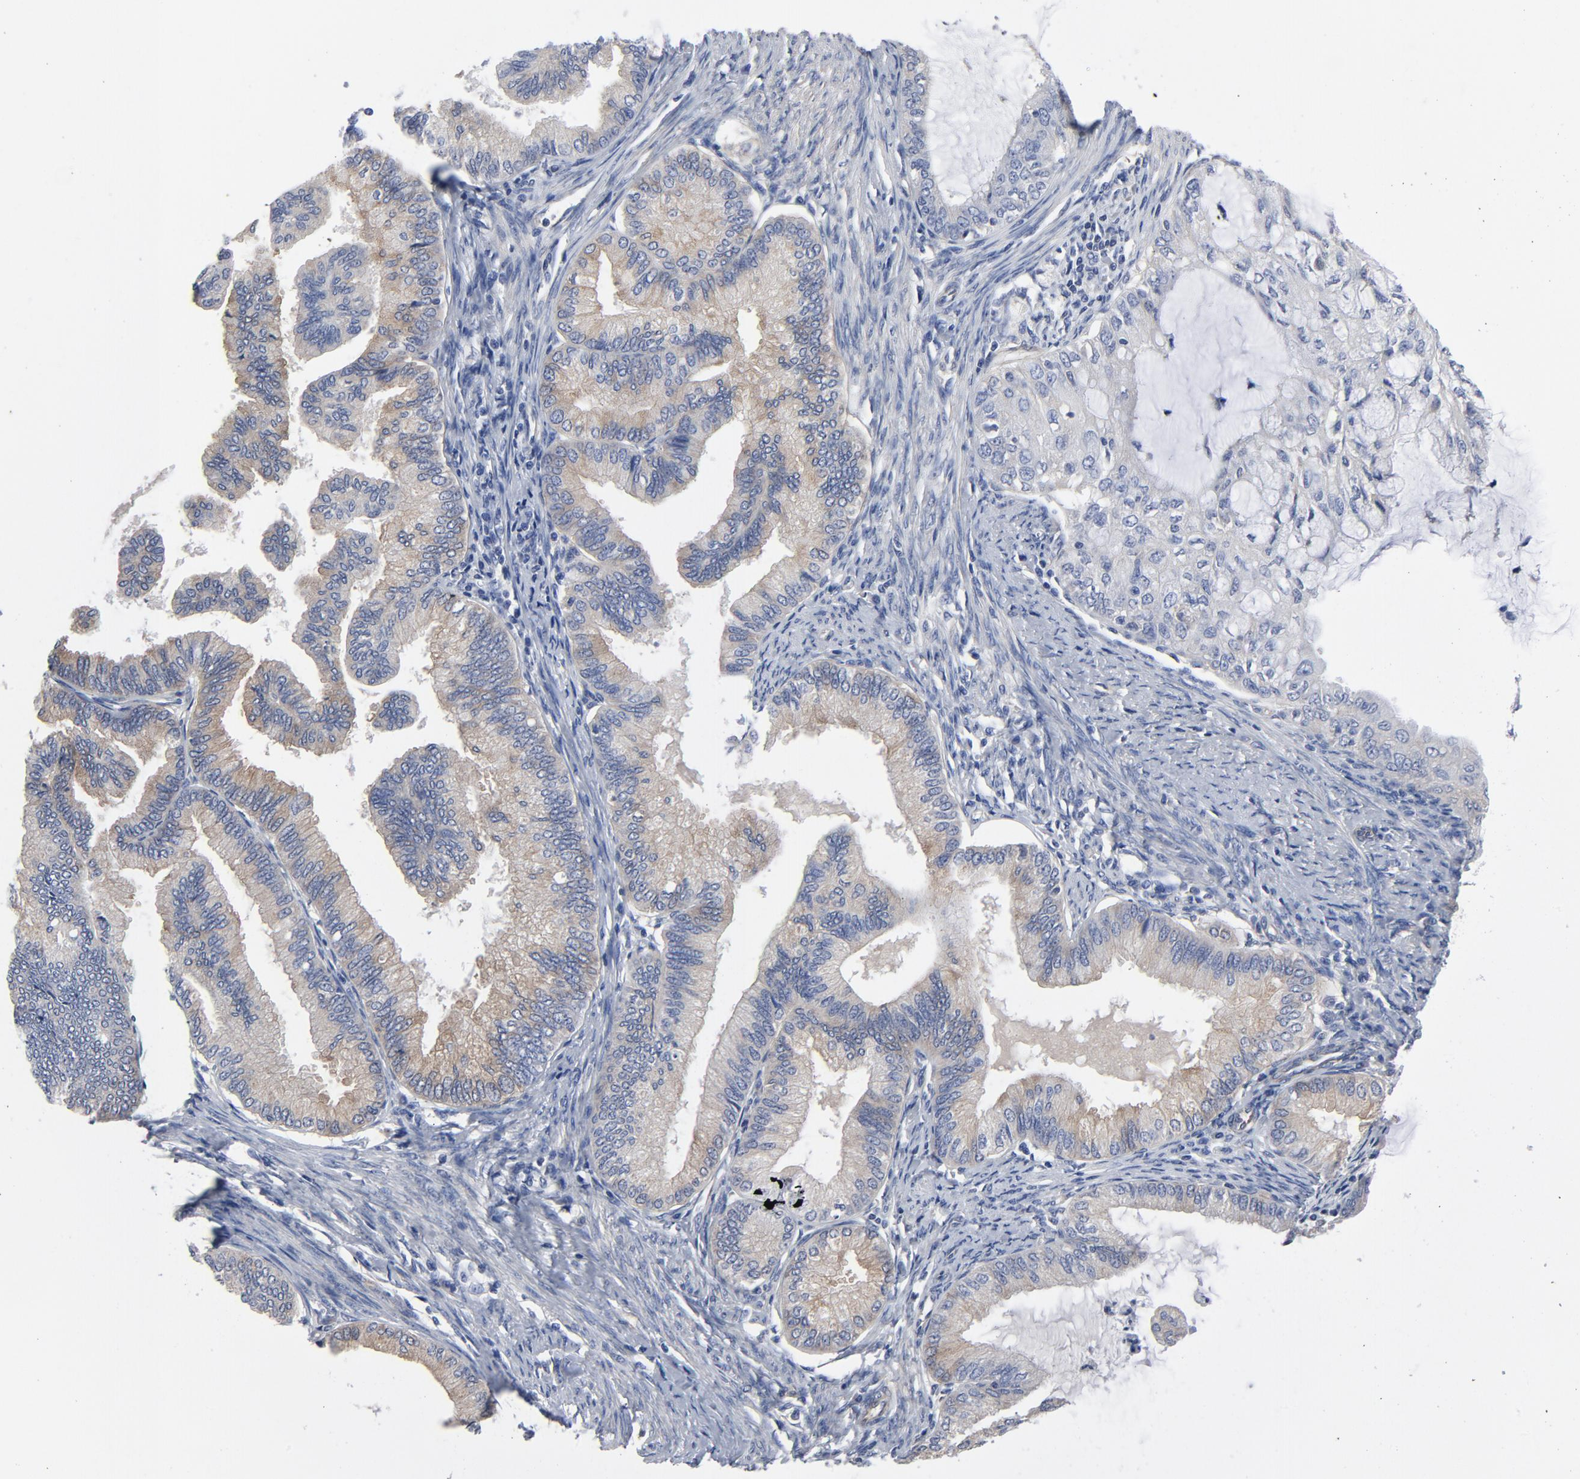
{"staining": {"intensity": "moderate", "quantity": ">75%", "location": "cytoplasmic/membranous"}, "tissue": "endometrial cancer", "cell_type": "Tumor cells", "image_type": "cancer", "snomed": [{"axis": "morphology", "description": "Adenocarcinoma, NOS"}, {"axis": "topography", "description": "Endometrium"}], "caption": "Human endometrial cancer stained for a protein (brown) displays moderate cytoplasmic/membranous positive staining in about >75% of tumor cells.", "gene": "DYNLT3", "patient": {"sex": "female", "age": 86}}